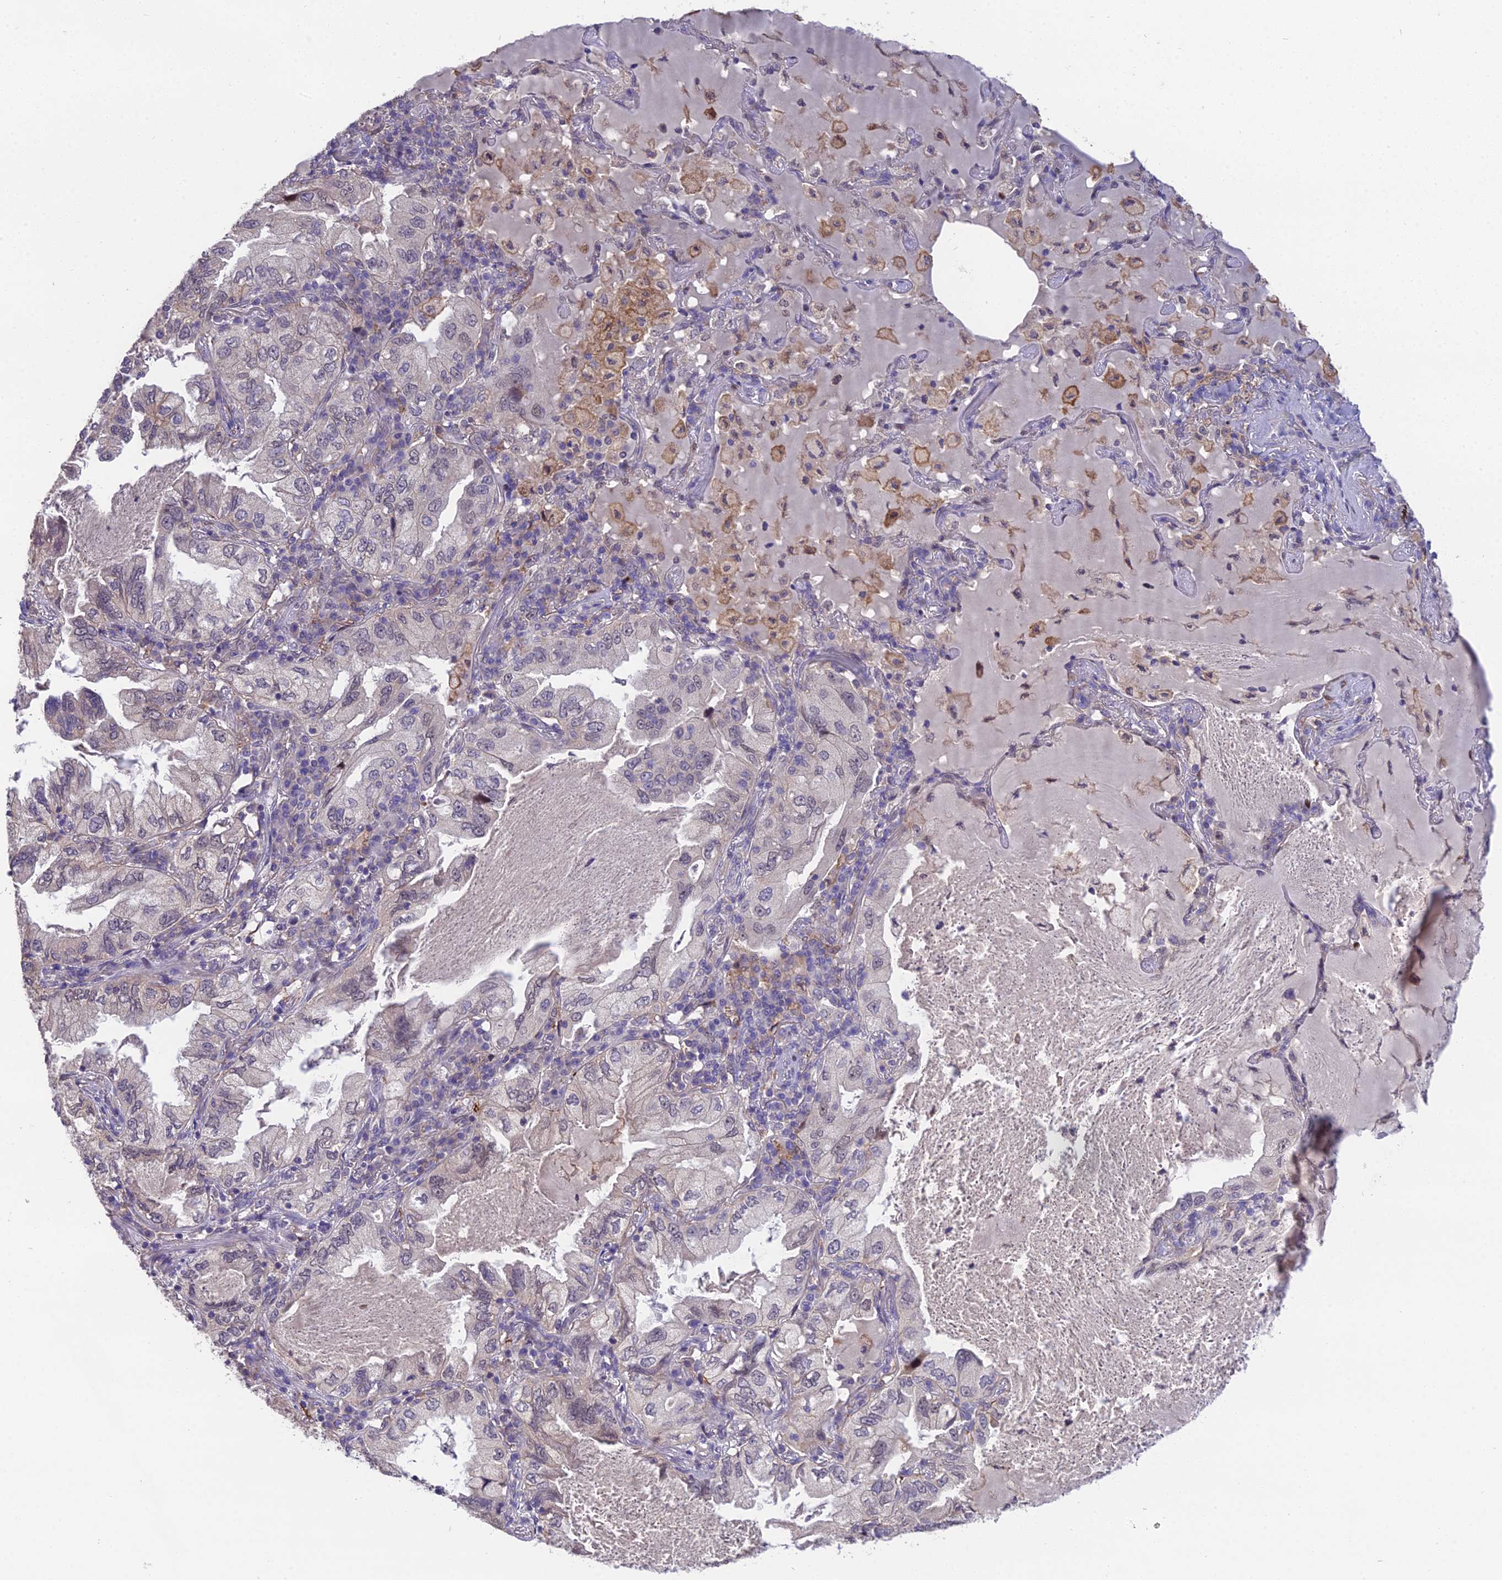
{"staining": {"intensity": "negative", "quantity": "none", "location": "none"}, "tissue": "lung cancer", "cell_type": "Tumor cells", "image_type": "cancer", "snomed": [{"axis": "morphology", "description": "Adenocarcinoma, NOS"}, {"axis": "topography", "description": "Lung"}], "caption": "This is an immunohistochemistry histopathology image of lung cancer (adenocarcinoma). There is no positivity in tumor cells.", "gene": "PUS10", "patient": {"sex": "female", "age": 69}}